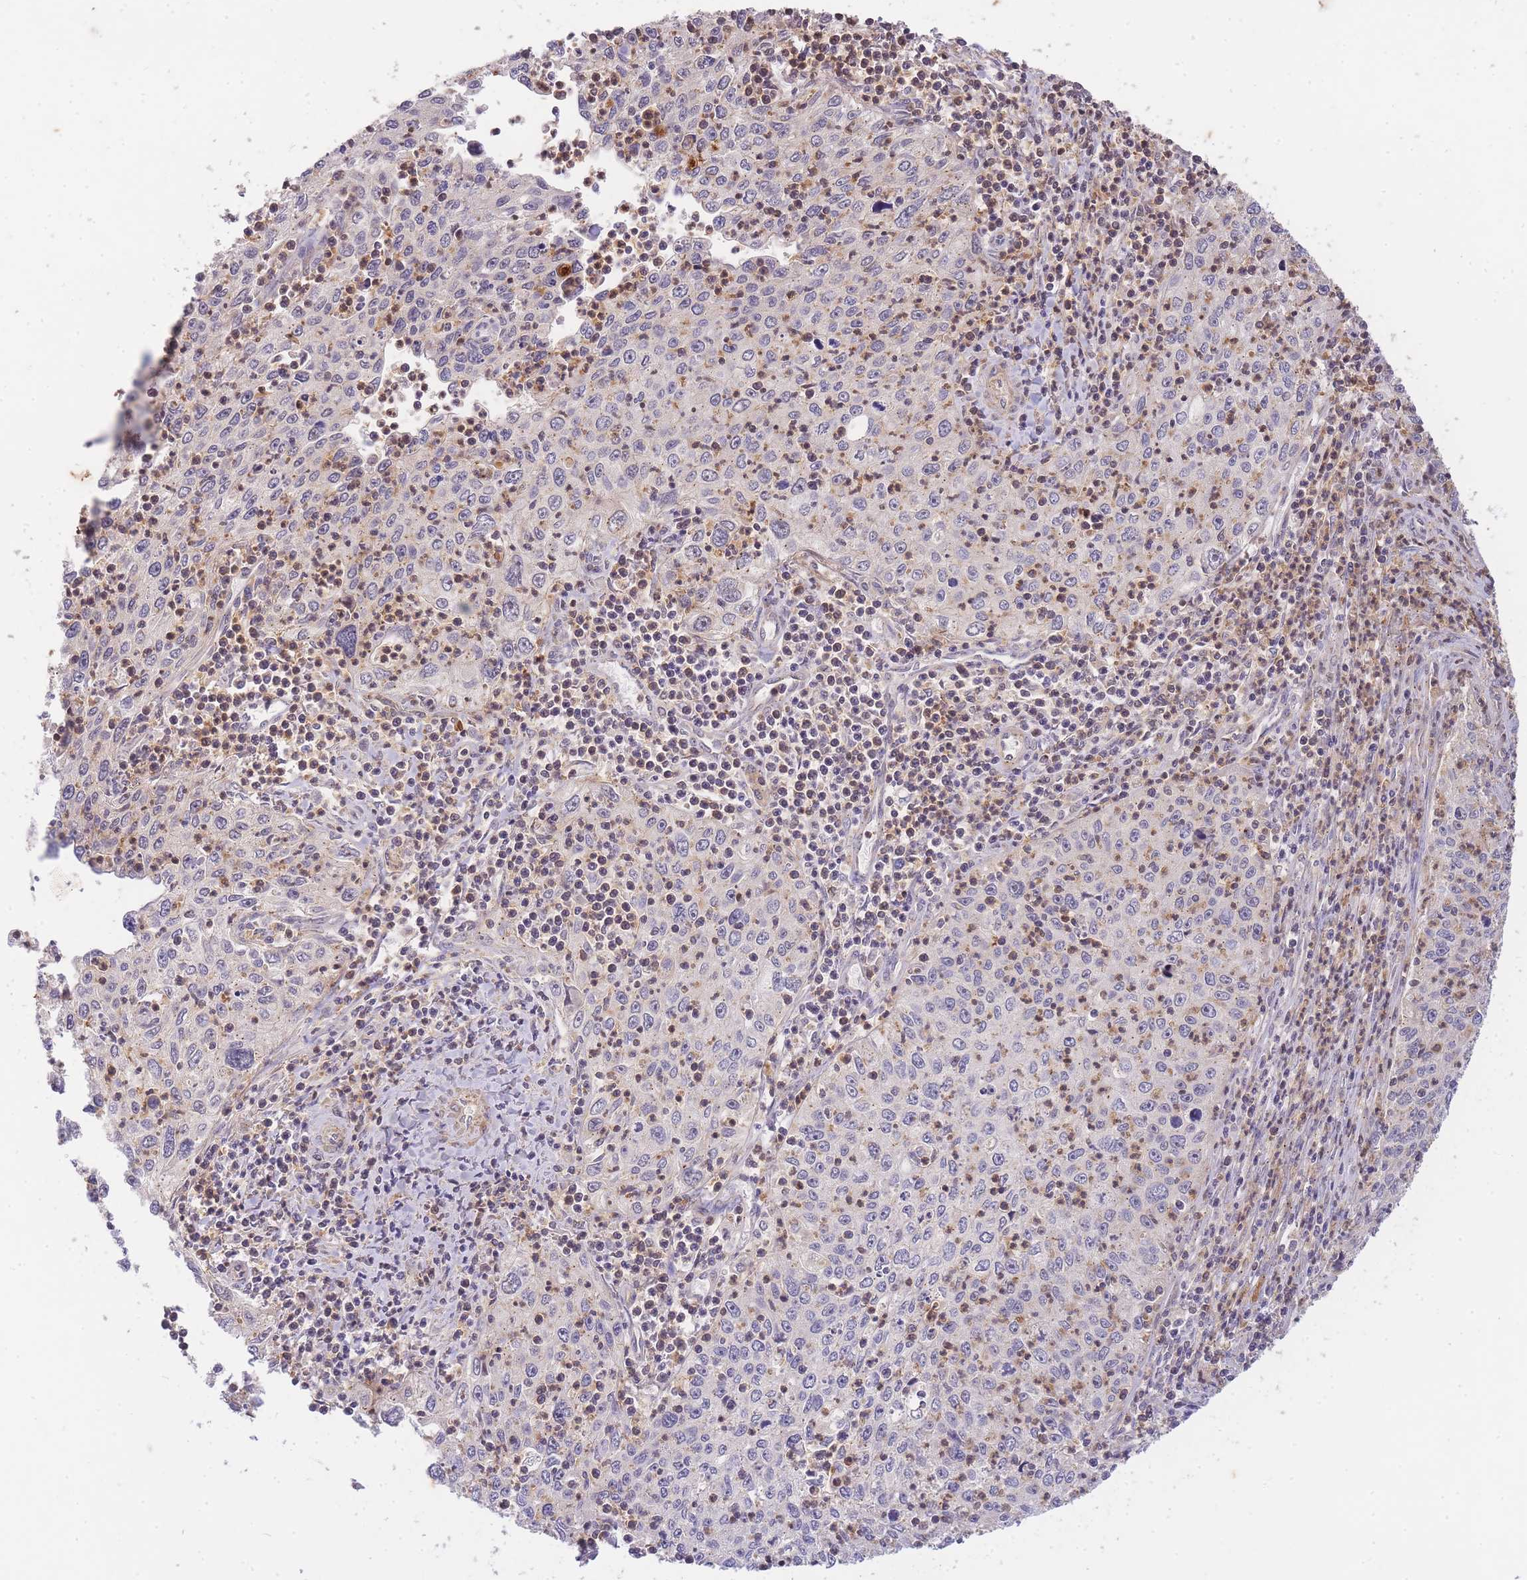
{"staining": {"intensity": "negative", "quantity": "none", "location": "none"}, "tissue": "cervical cancer", "cell_type": "Tumor cells", "image_type": "cancer", "snomed": [{"axis": "morphology", "description": "Squamous cell carcinoma, NOS"}, {"axis": "topography", "description": "Cervix"}], "caption": "Immunohistochemistry of cervical cancer (squamous cell carcinoma) reveals no positivity in tumor cells. (Brightfield microscopy of DAB (3,3'-diaminobenzidine) IHC at high magnification).", "gene": "ST8SIA4", "patient": {"sex": "female", "age": 30}}